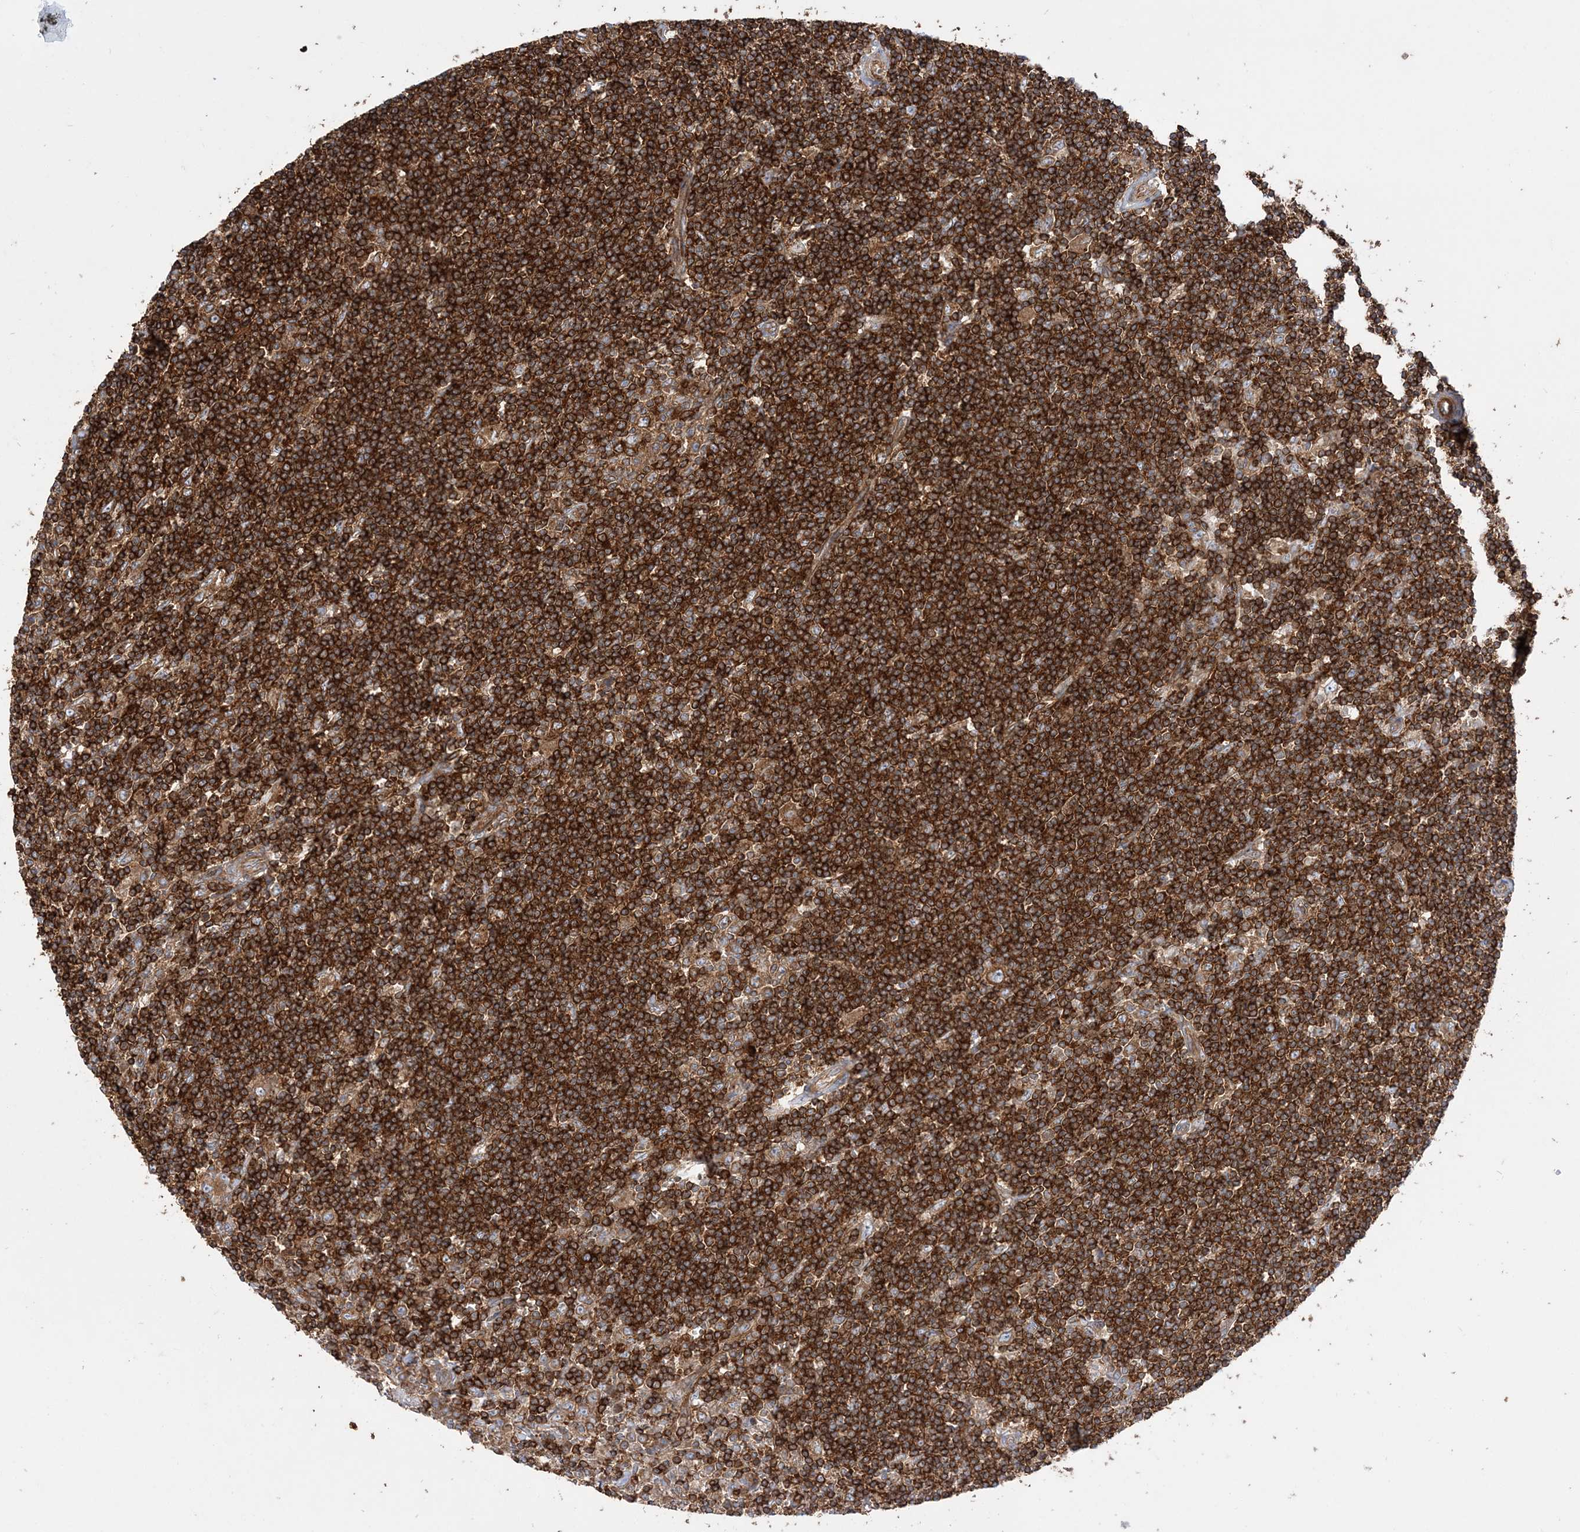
{"staining": {"intensity": "strong", "quantity": ">75%", "location": "cytoplasmic/membranous"}, "tissue": "lymphoma", "cell_type": "Tumor cells", "image_type": "cancer", "snomed": [{"axis": "morphology", "description": "Malignant lymphoma, non-Hodgkin's type, Low grade"}, {"axis": "topography", "description": "Spleen"}], "caption": "A micrograph of malignant lymphoma, non-Hodgkin's type (low-grade) stained for a protein shows strong cytoplasmic/membranous brown staining in tumor cells.", "gene": "TBC1D5", "patient": {"sex": "male", "age": 76}}